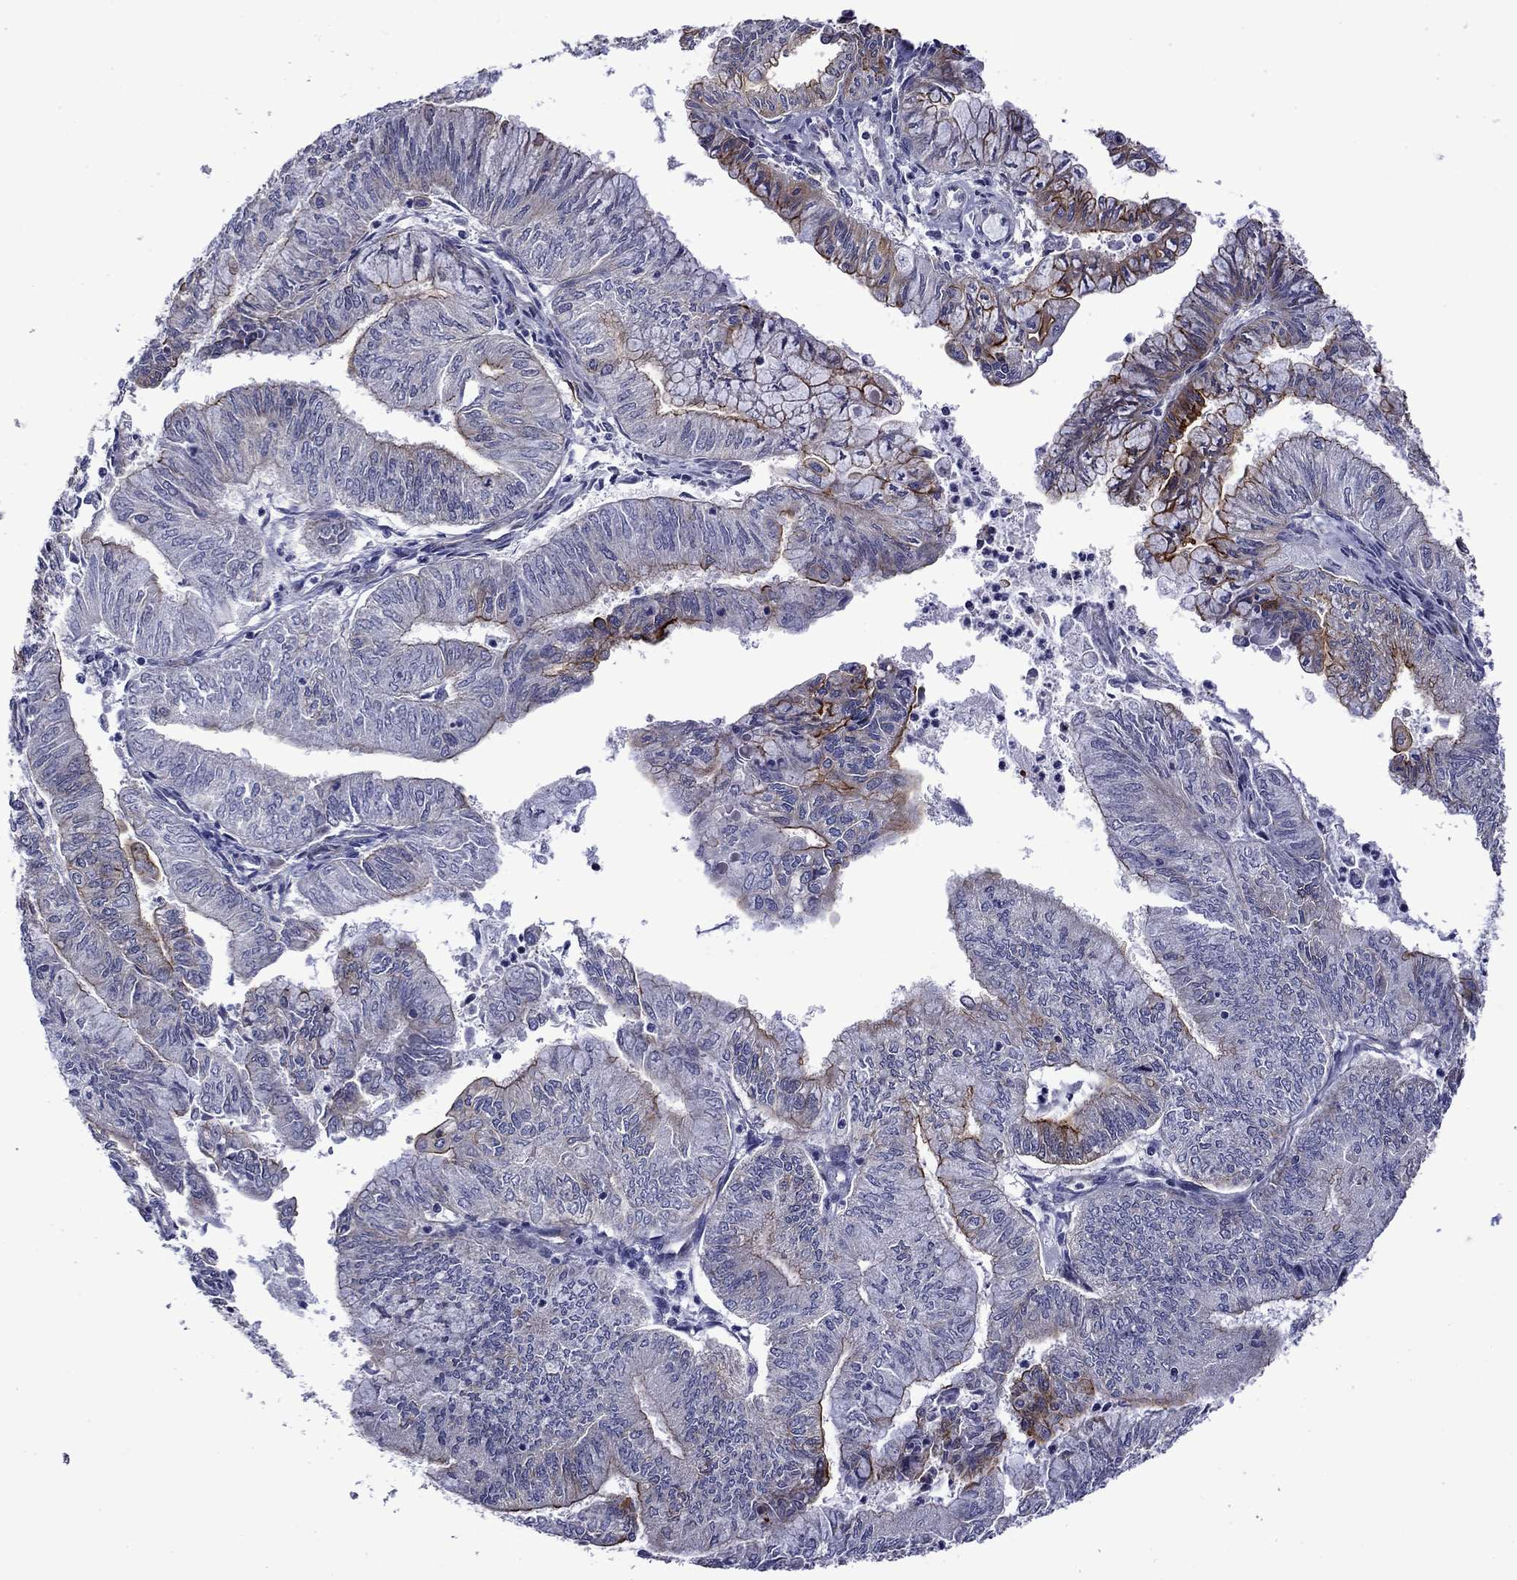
{"staining": {"intensity": "strong", "quantity": "<25%", "location": "cytoplasmic/membranous"}, "tissue": "endometrial cancer", "cell_type": "Tumor cells", "image_type": "cancer", "snomed": [{"axis": "morphology", "description": "Adenocarcinoma, NOS"}, {"axis": "topography", "description": "Endometrium"}], "caption": "Protein analysis of endometrial cancer (adenocarcinoma) tissue displays strong cytoplasmic/membranous expression in approximately <25% of tumor cells.", "gene": "LMO7", "patient": {"sex": "female", "age": 59}}